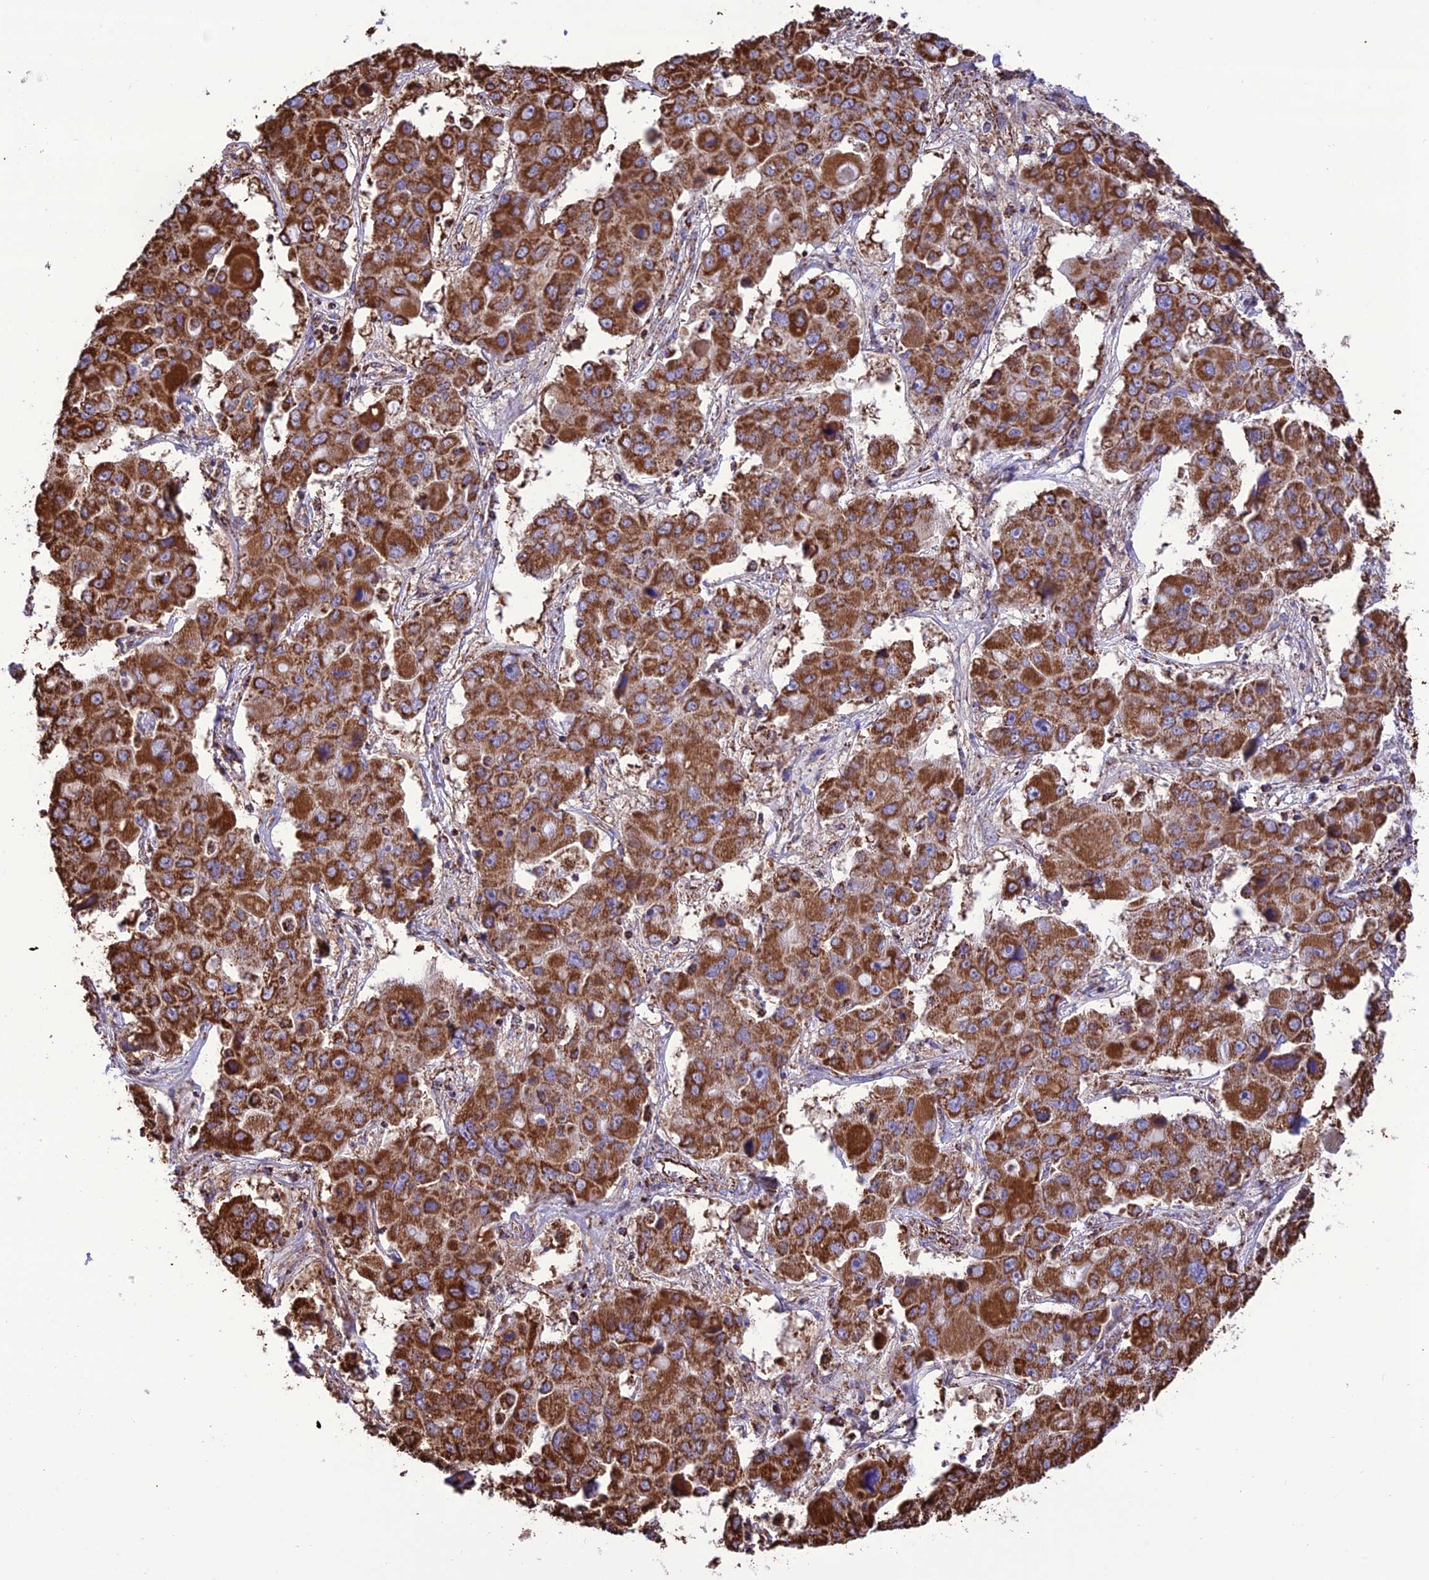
{"staining": {"intensity": "strong", "quantity": ">75%", "location": "cytoplasmic/membranous"}, "tissue": "liver cancer", "cell_type": "Tumor cells", "image_type": "cancer", "snomed": [{"axis": "morphology", "description": "Cholangiocarcinoma"}, {"axis": "topography", "description": "Liver"}], "caption": "Protein staining by immunohistochemistry displays strong cytoplasmic/membranous expression in approximately >75% of tumor cells in liver cholangiocarcinoma.", "gene": "NDUFAF1", "patient": {"sex": "male", "age": 67}}